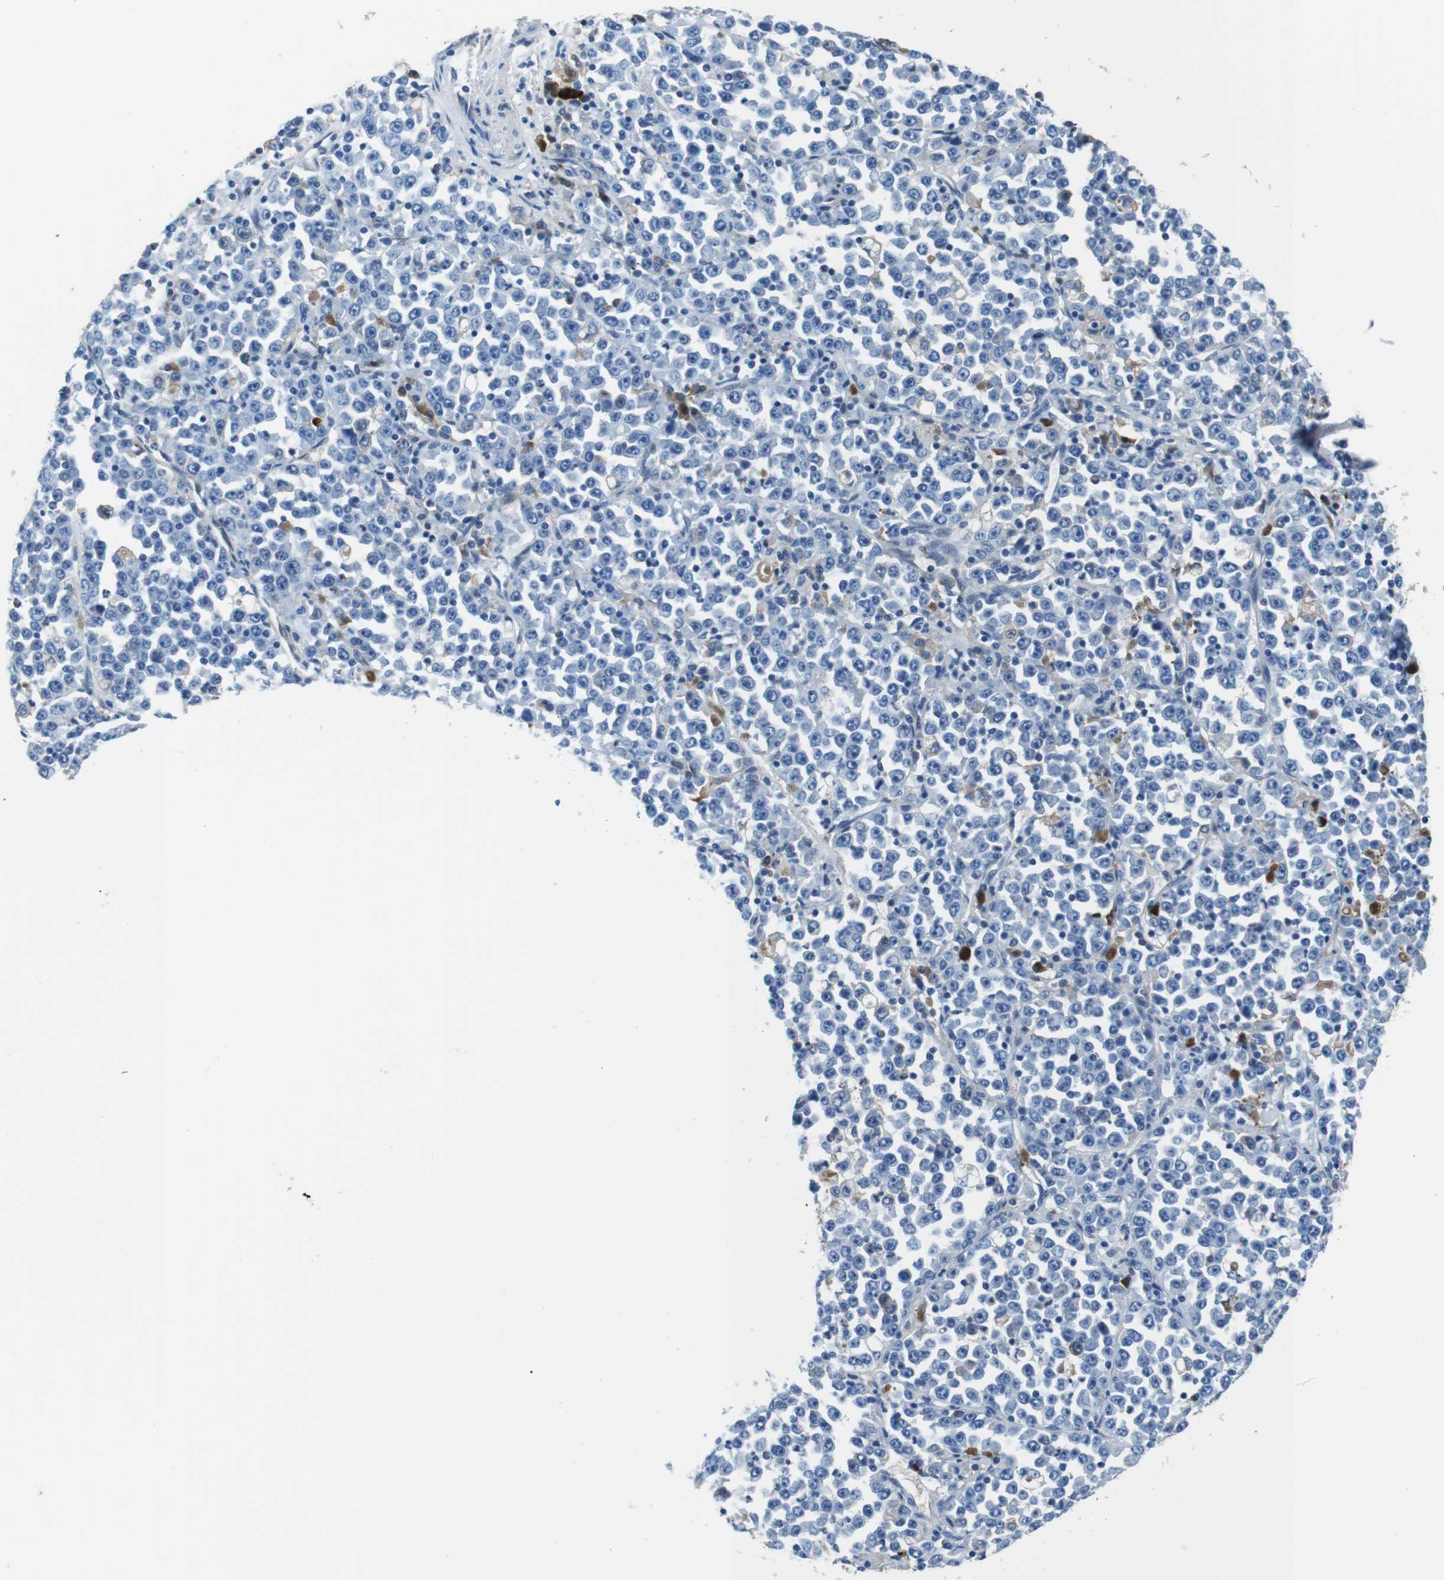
{"staining": {"intensity": "negative", "quantity": "none", "location": "none"}, "tissue": "stomach cancer", "cell_type": "Tumor cells", "image_type": "cancer", "snomed": [{"axis": "morphology", "description": "Normal tissue, NOS"}, {"axis": "morphology", "description": "Adenocarcinoma, NOS"}, {"axis": "topography", "description": "Stomach, upper"}, {"axis": "topography", "description": "Stomach"}], "caption": "IHC histopathology image of human stomach adenocarcinoma stained for a protein (brown), which displays no expression in tumor cells.", "gene": "IGKC", "patient": {"sex": "male", "age": 59}}